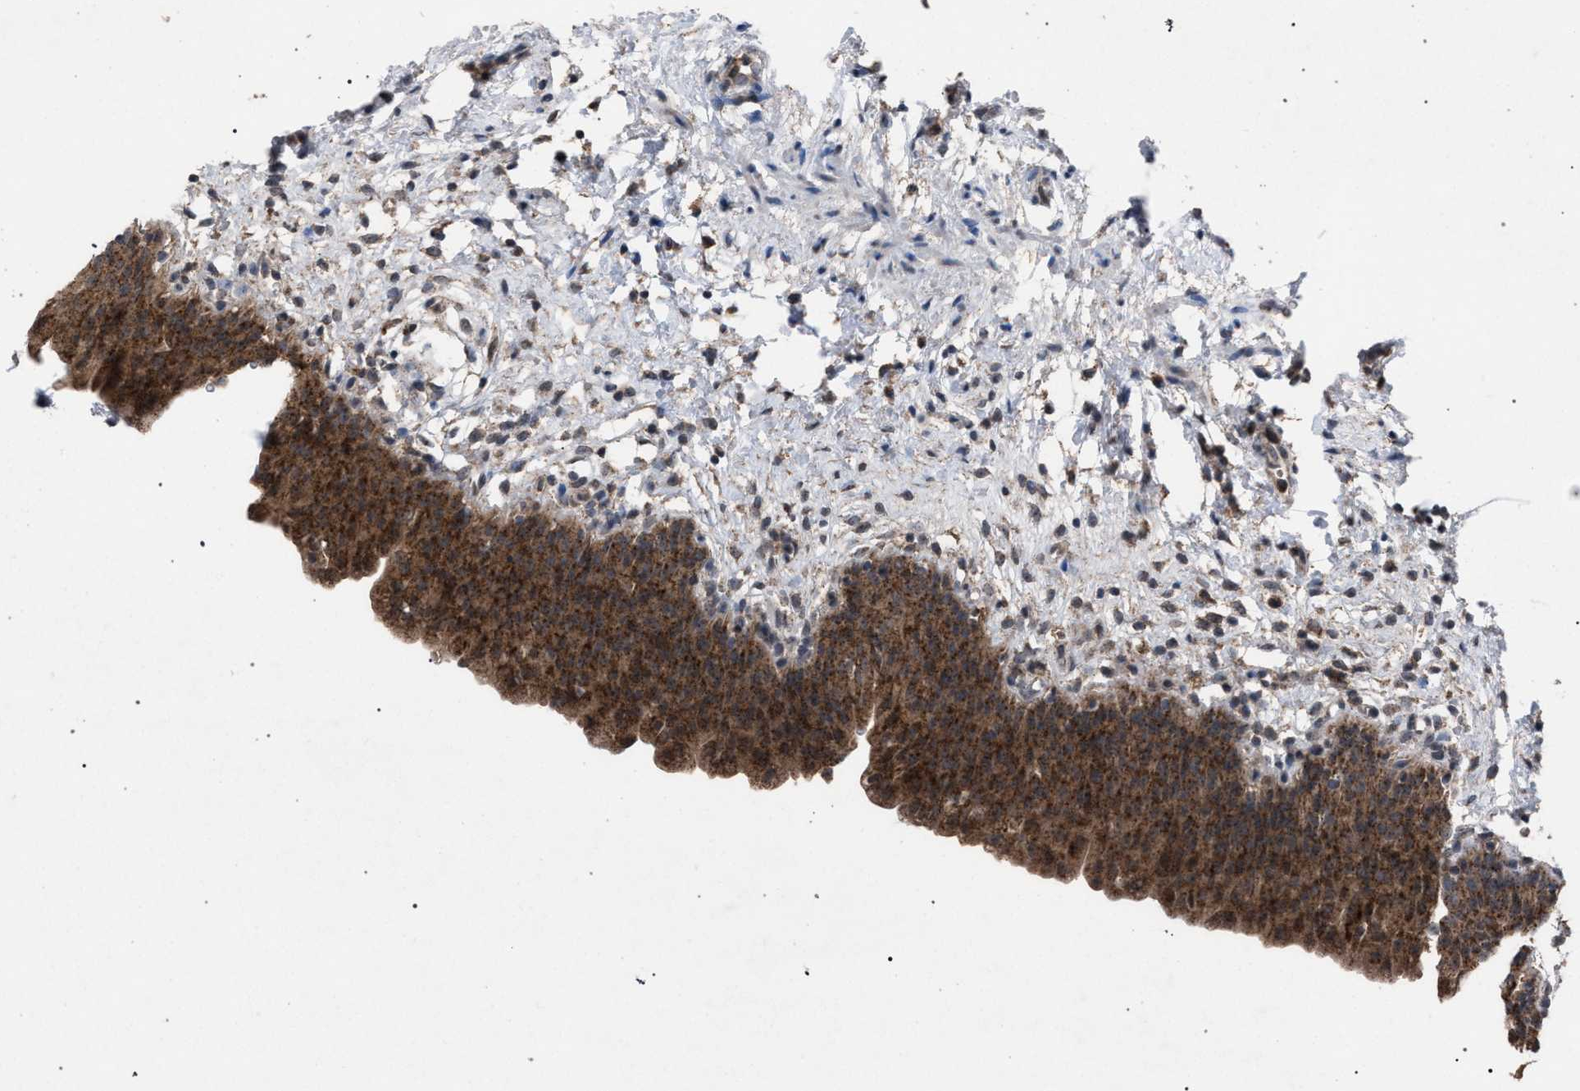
{"staining": {"intensity": "strong", "quantity": ">75%", "location": "cytoplasmic/membranous"}, "tissue": "urinary bladder", "cell_type": "Urothelial cells", "image_type": "normal", "snomed": [{"axis": "morphology", "description": "Normal tissue, NOS"}, {"axis": "topography", "description": "Urinary bladder"}], "caption": "A high amount of strong cytoplasmic/membranous staining is seen in about >75% of urothelial cells in unremarkable urinary bladder.", "gene": "HSD17B4", "patient": {"sex": "male", "age": 37}}